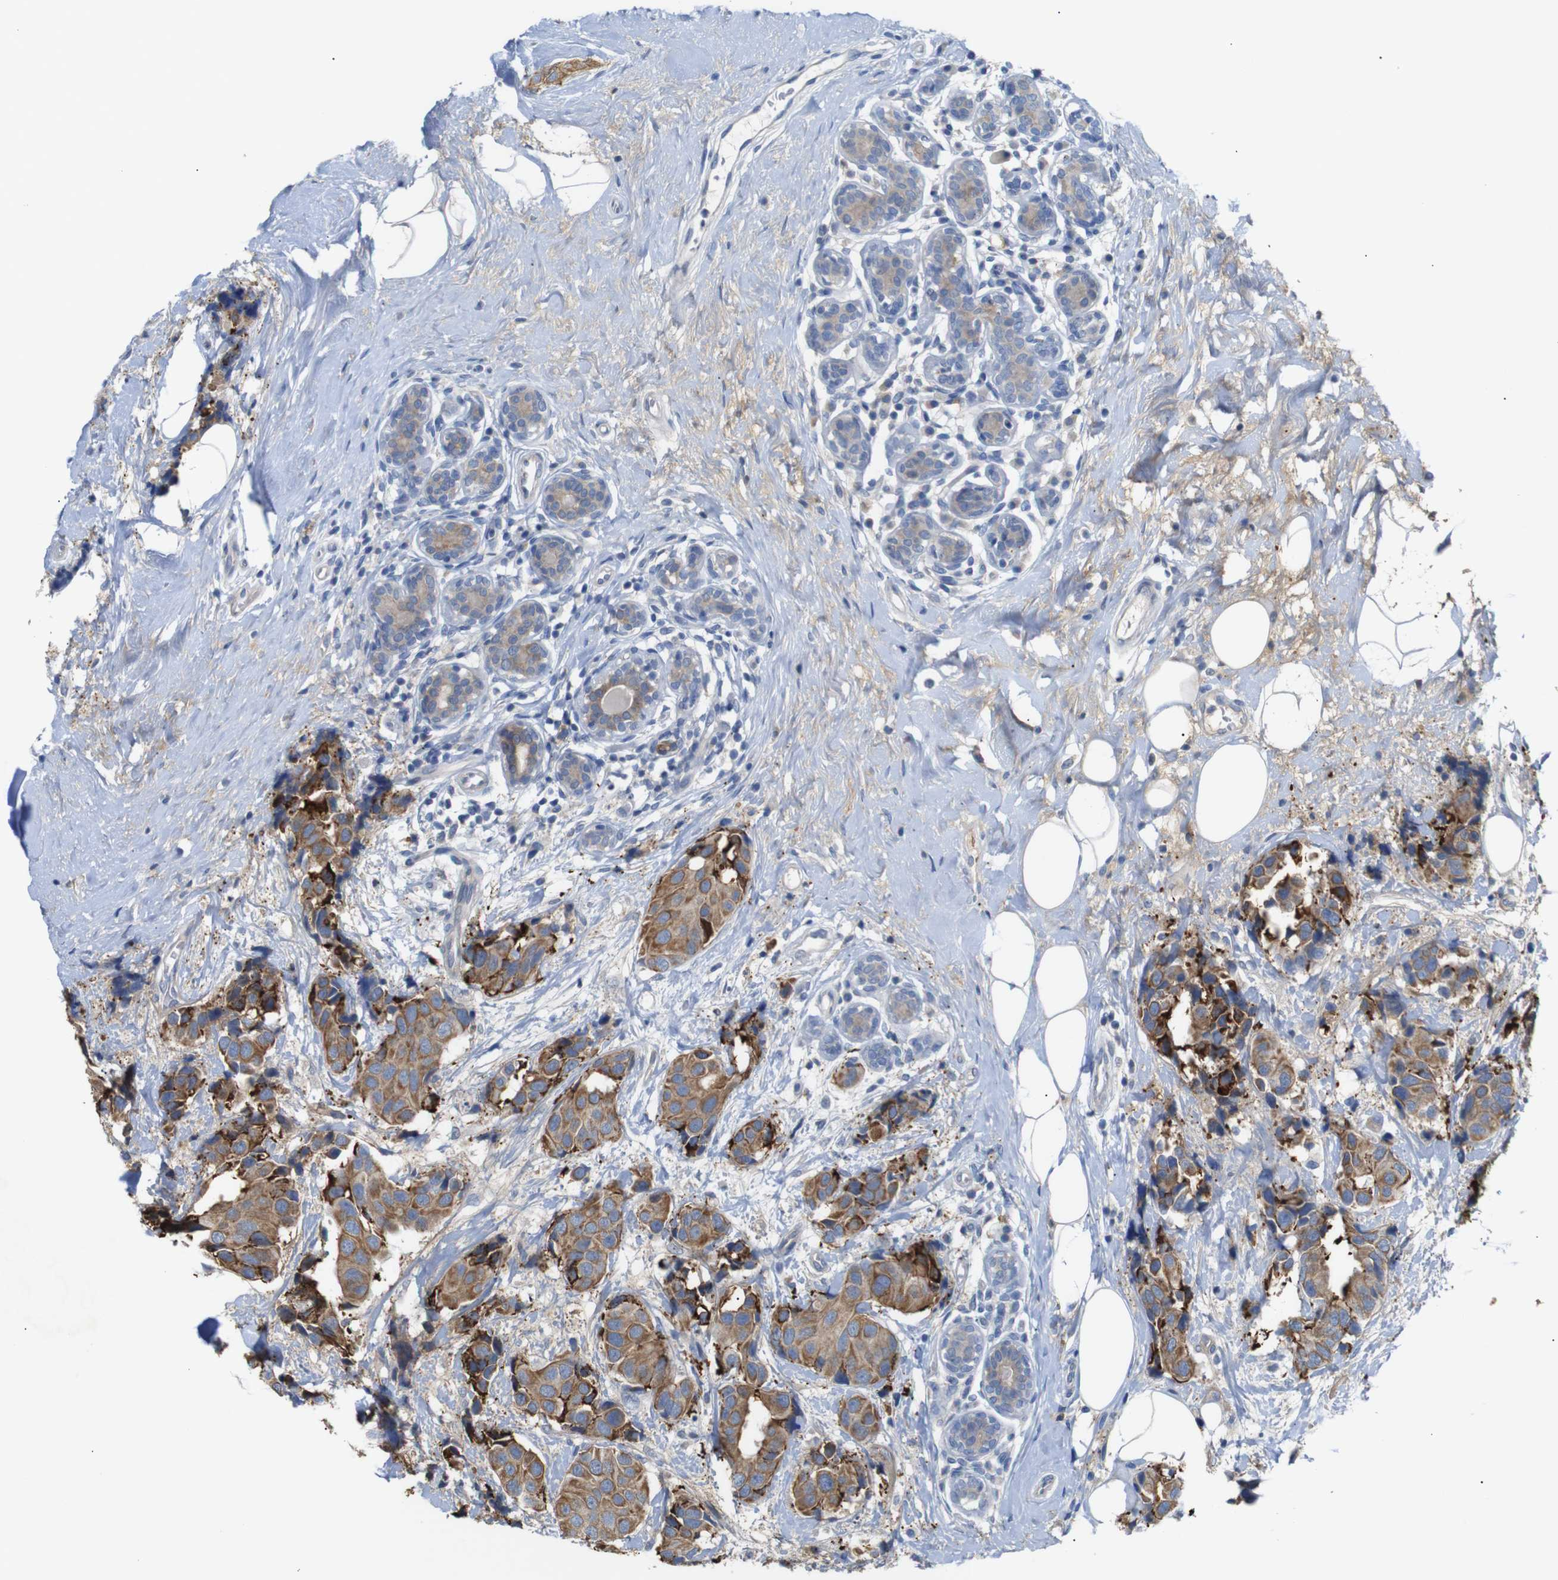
{"staining": {"intensity": "strong", "quantity": ">75%", "location": "cytoplasmic/membranous"}, "tissue": "breast cancer", "cell_type": "Tumor cells", "image_type": "cancer", "snomed": [{"axis": "morphology", "description": "Normal tissue, NOS"}, {"axis": "morphology", "description": "Duct carcinoma"}, {"axis": "topography", "description": "Breast"}], "caption": "Protein staining by immunohistochemistry reveals strong cytoplasmic/membranous positivity in approximately >75% of tumor cells in breast infiltrating ductal carcinoma. The protein is shown in brown color, while the nuclei are stained blue.", "gene": "ALOX15", "patient": {"sex": "female", "age": 39}}